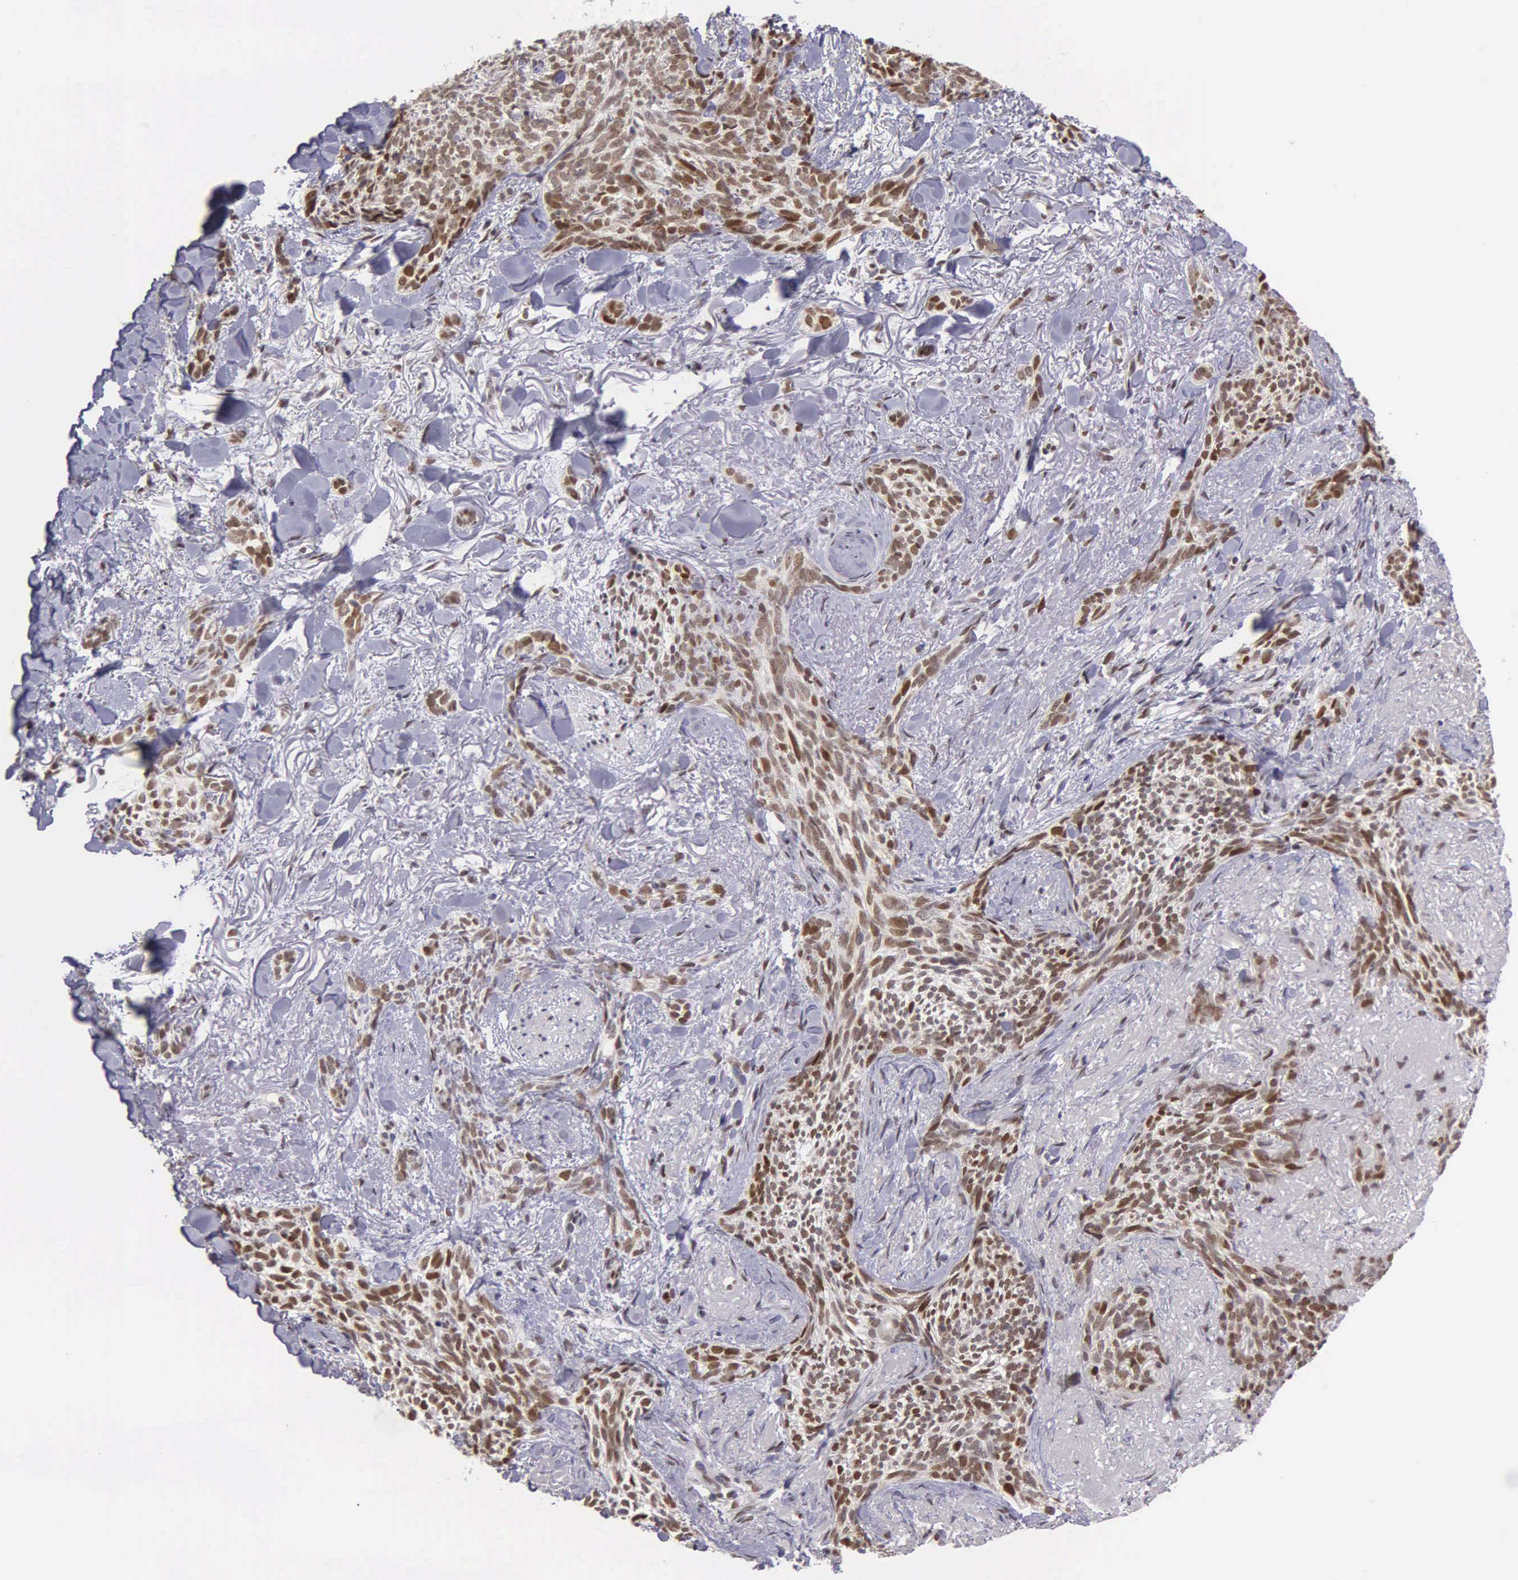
{"staining": {"intensity": "moderate", "quantity": ">75%", "location": "nuclear"}, "tissue": "skin cancer", "cell_type": "Tumor cells", "image_type": "cancer", "snomed": [{"axis": "morphology", "description": "Basal cell carcinoma"}, {"axis": "topography", "description": "Skin"}], "caption": "The image demonstrates staining of skin basal cell carcinoma, revealing moderate nuclear protein expression (brown color) within tumor cells.", "gene": "UBR7", "patient": {"sex": "female", "age": 81}}